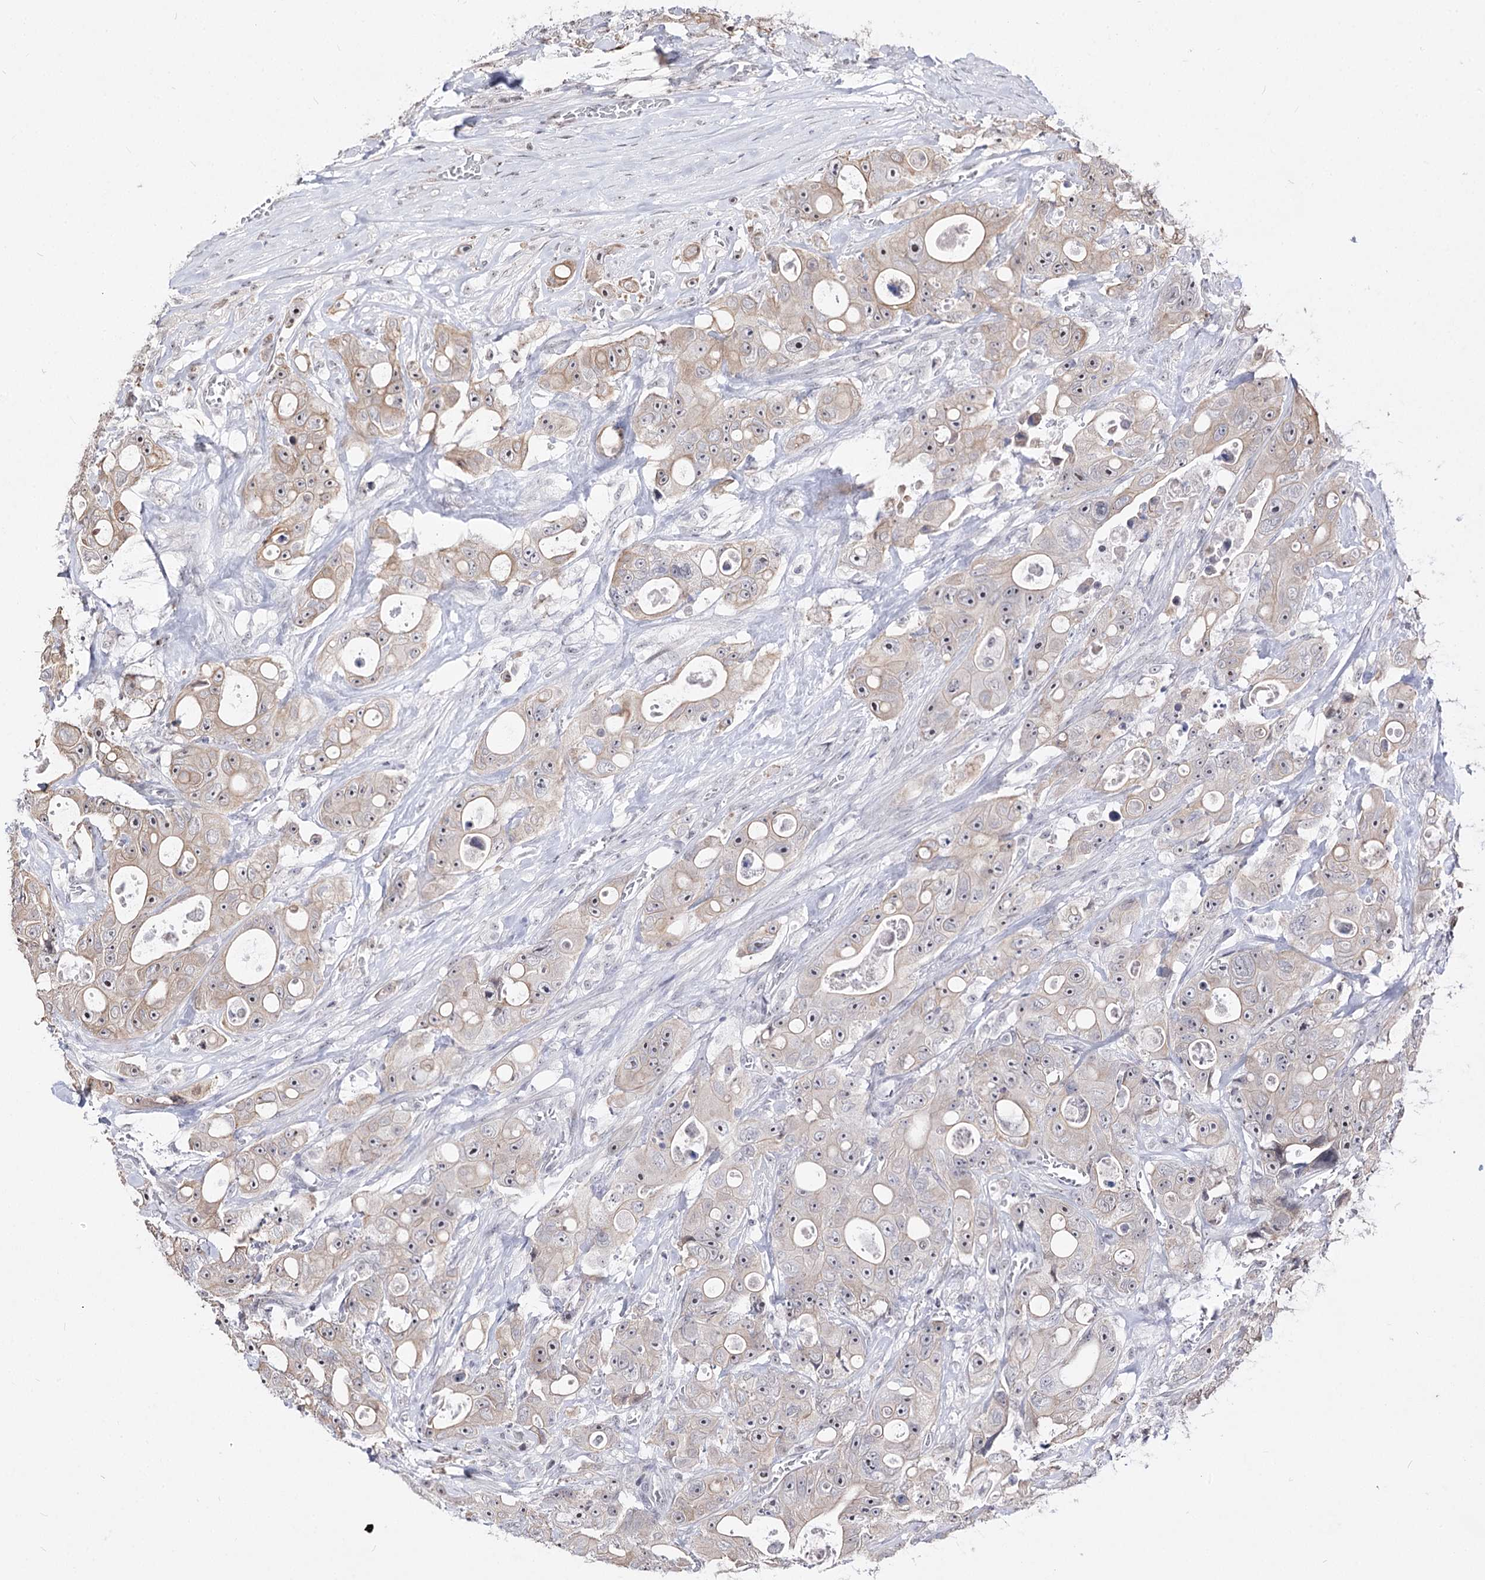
{"staining": {"intensity": "weak", "quantity": "25%-75%", "location": "cytoplasmic/membranous"}, "tissue": "colorectal cancer", "cell_type": "Tumor cells", "image_type": "cancer", "snomed": [{"axis": "morphology", "description": "Adenocarcinoma, NOS"}, {"axis": "topography", "description": "Colon"}], "caption": "Adenocarcinoma (colorectal) stained with immunohistochemistry shows weak cytoplasmic/membranous staining in about 25%-75% of tumor cells.", "gene": "STOX1", "patient": {"sex": "female", "age": 46}}